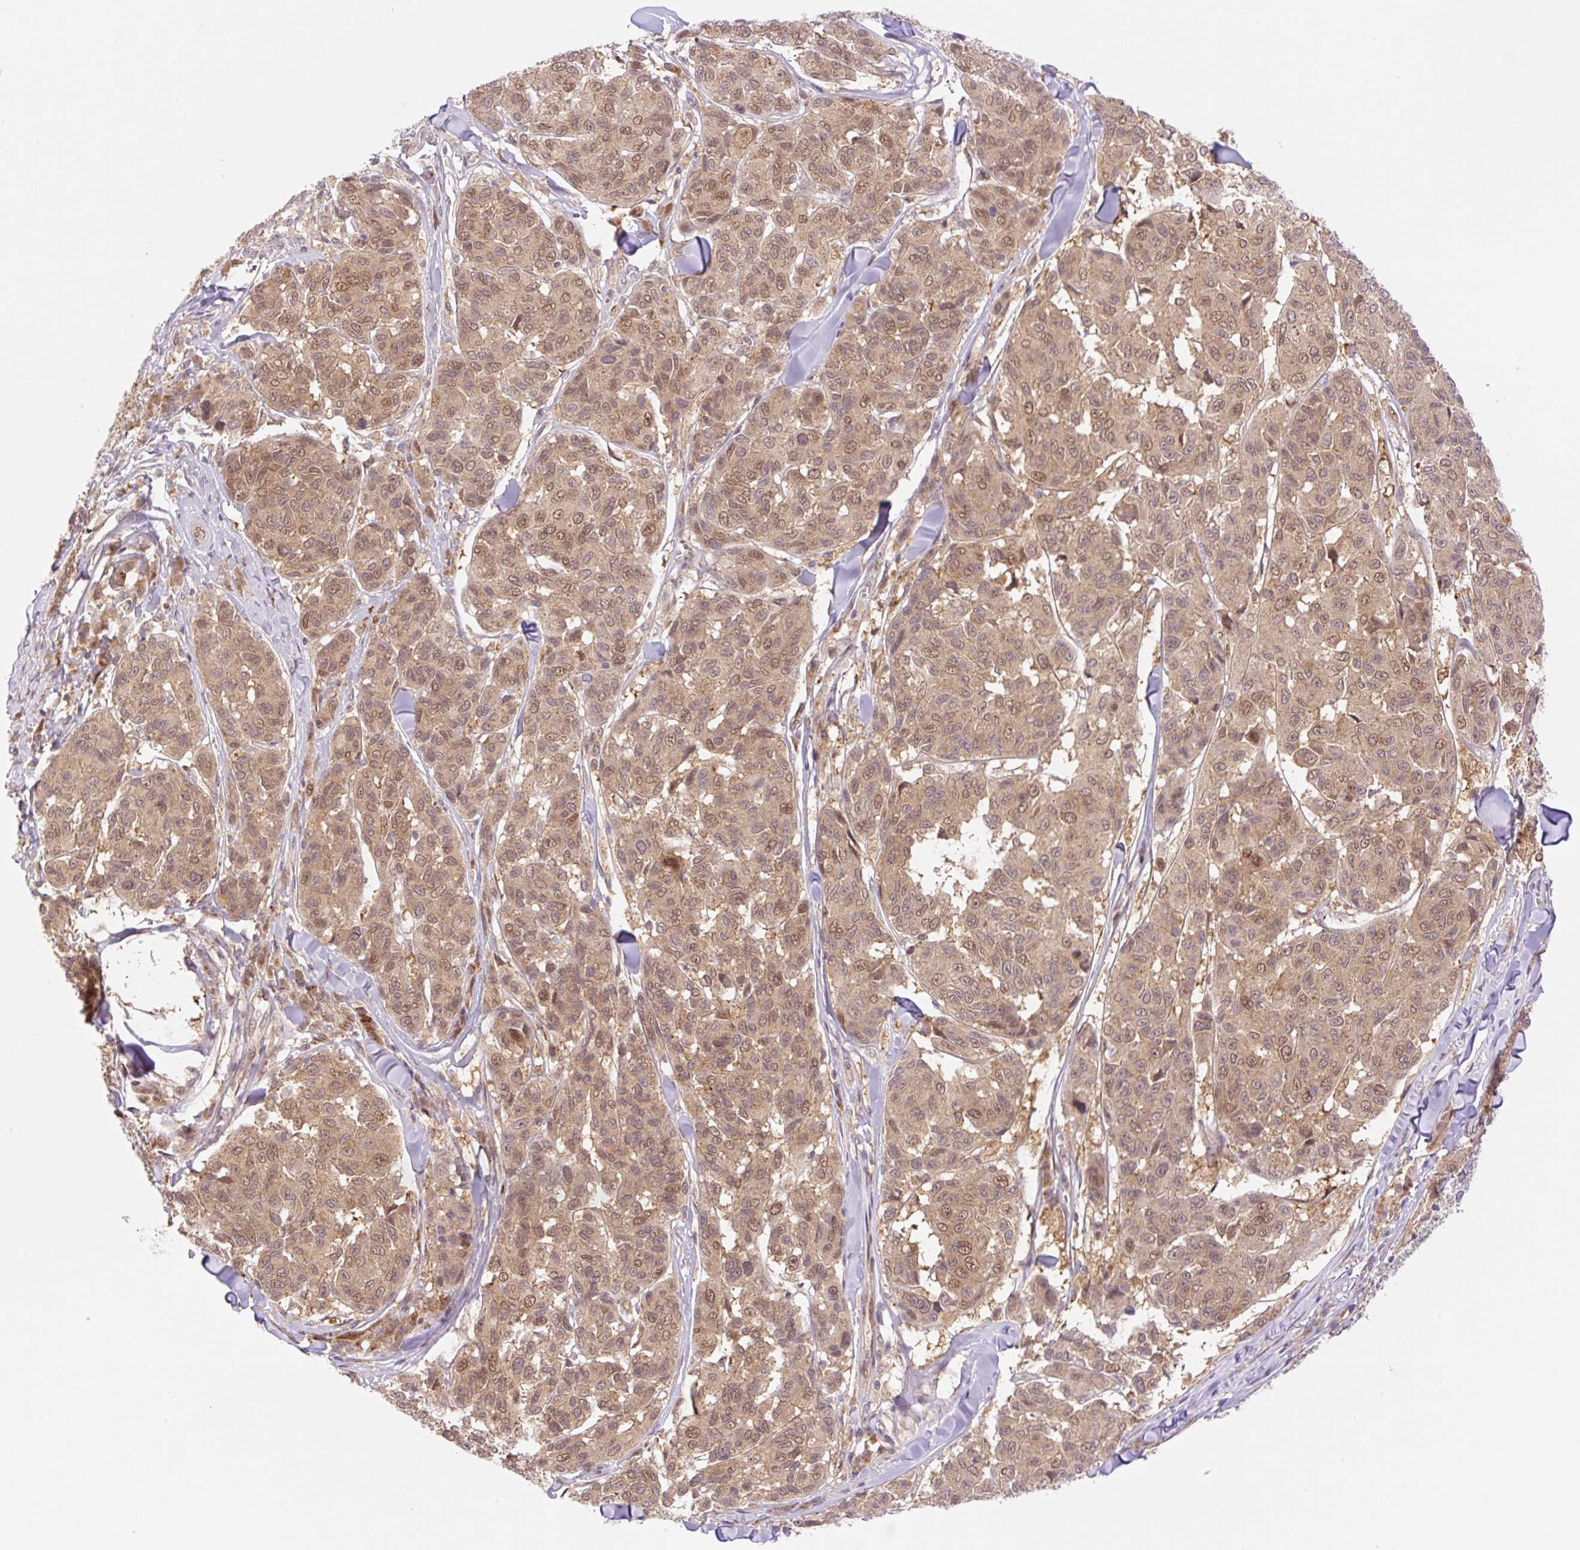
{"staining": {"intensity": "moderate", "quantity": ">75%", "location": "cytoplasmic/membranous,nuclear"}, "tissue": "melanoma", "cell_type": "Tumor cells", "image_type": "cancer", "snomed": [{"axis": "morphology", "description": "Malignant melanoma, NOS"}, {"axis": "topography", "description": "Skin"}], "caption": "Immunohistochemistry of human malignant melanoma shows medium levels of moderate cytoplasmic/membranous and nuclear positivity in approximately >75% of tumor cells. The protein of interest is stained brown, and the nuclei are stained in blue (DAB (3,3'-diaminobenzidine) IHC with brightfield microscopy, high magnification).", "gene": "VPS25", "patient": {"sex": "female", "age": 66}}